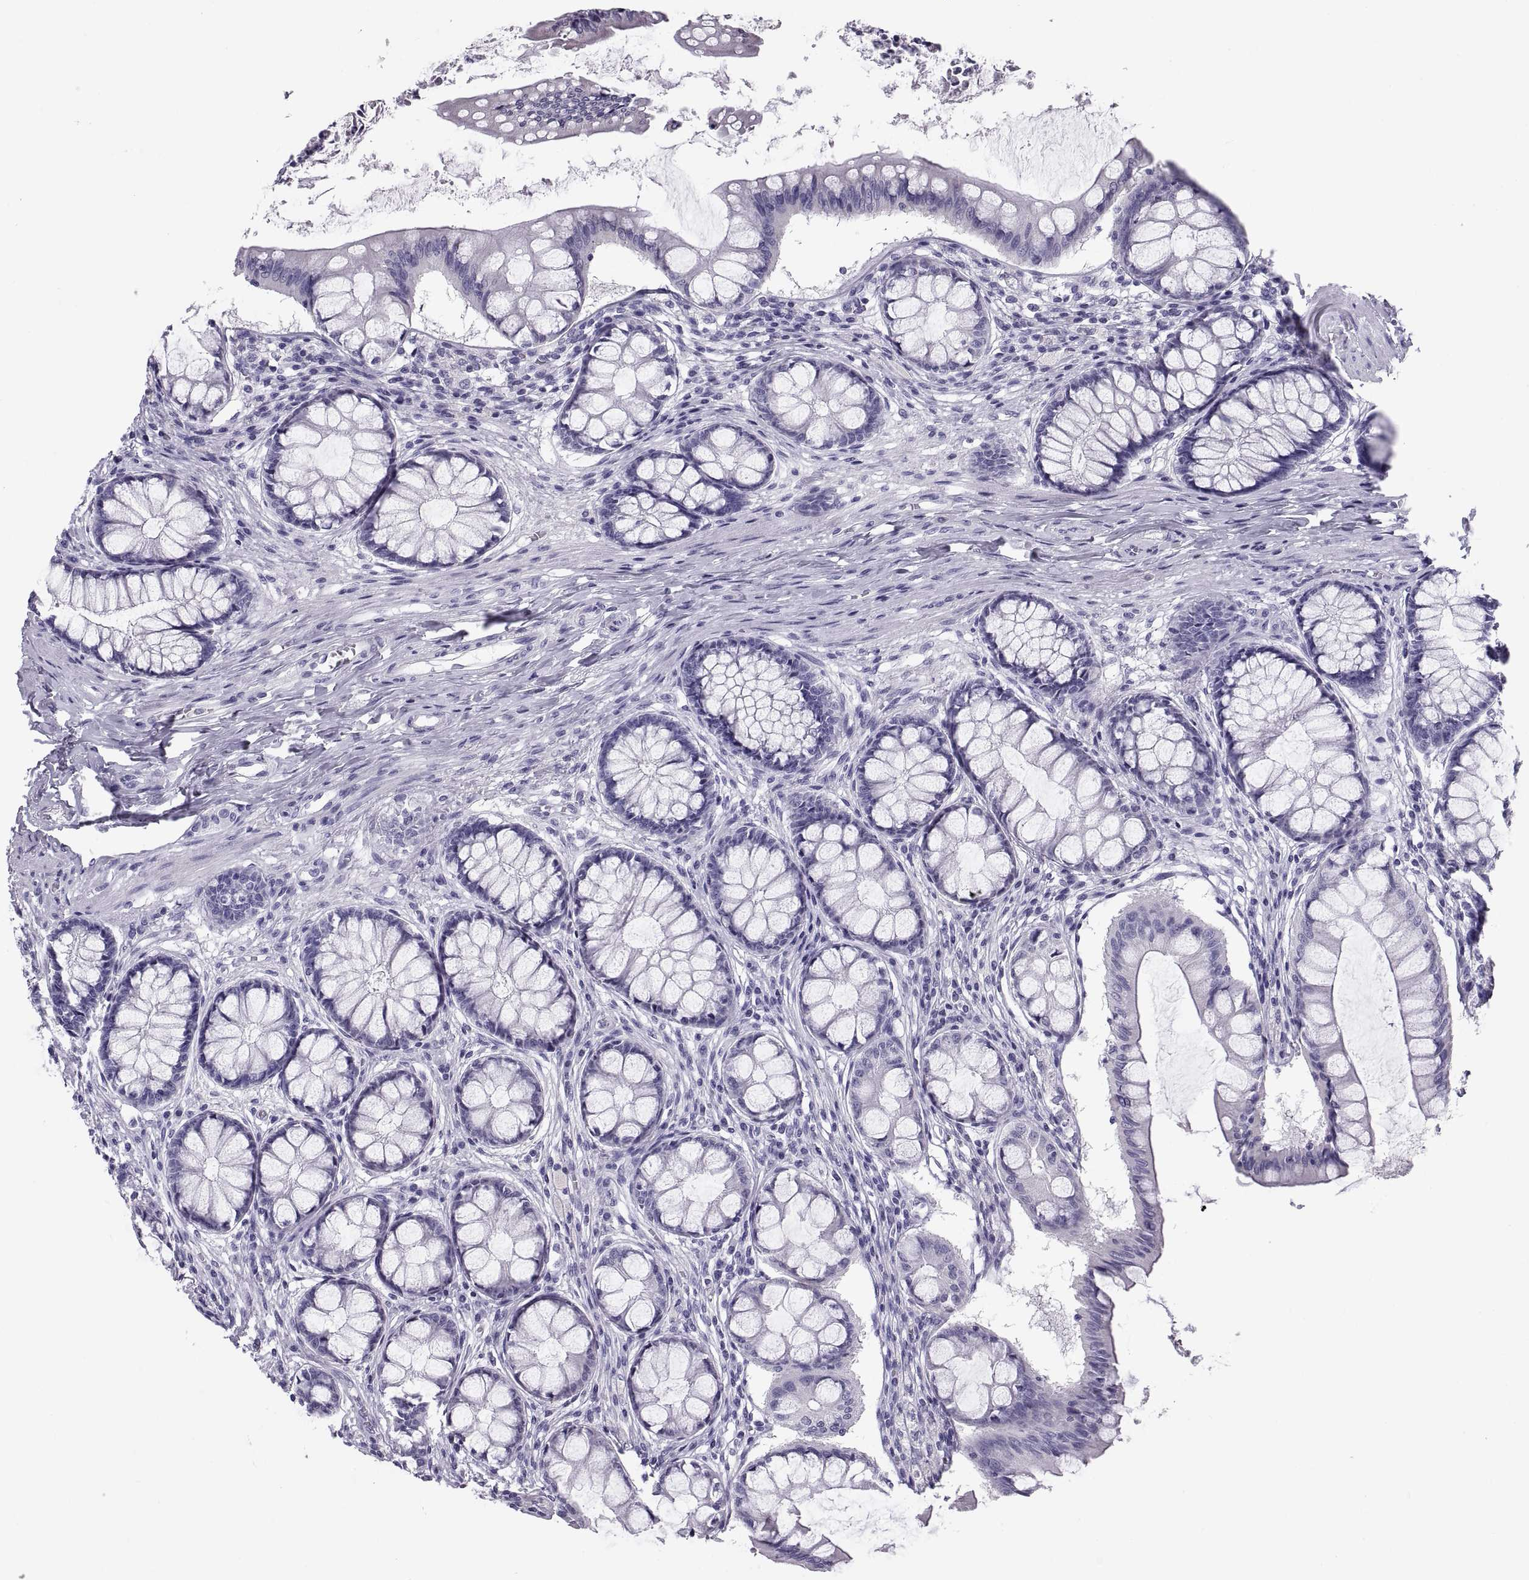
{"staining": {"intensity": "negative", "quantity": "none", "location": "none"}, "tissue": "colon", "cell_type": "Endothelial cells", "image_type": "normal", "snomed": [{"axis": "morphology", "description": "Normal tissue, NOS"}, {"axis": "topography", "description": "Colon"}], "caption": "Endothelial cells show no significant positivity in unremarkable colon. The staining is performed using DAB (3,3'-diaminobenzidine) brown chromogen with nuclei counter-stained in using hematoxylin.", "gene": "PAX2", "patient": {"sex": "female", "age": 65}}